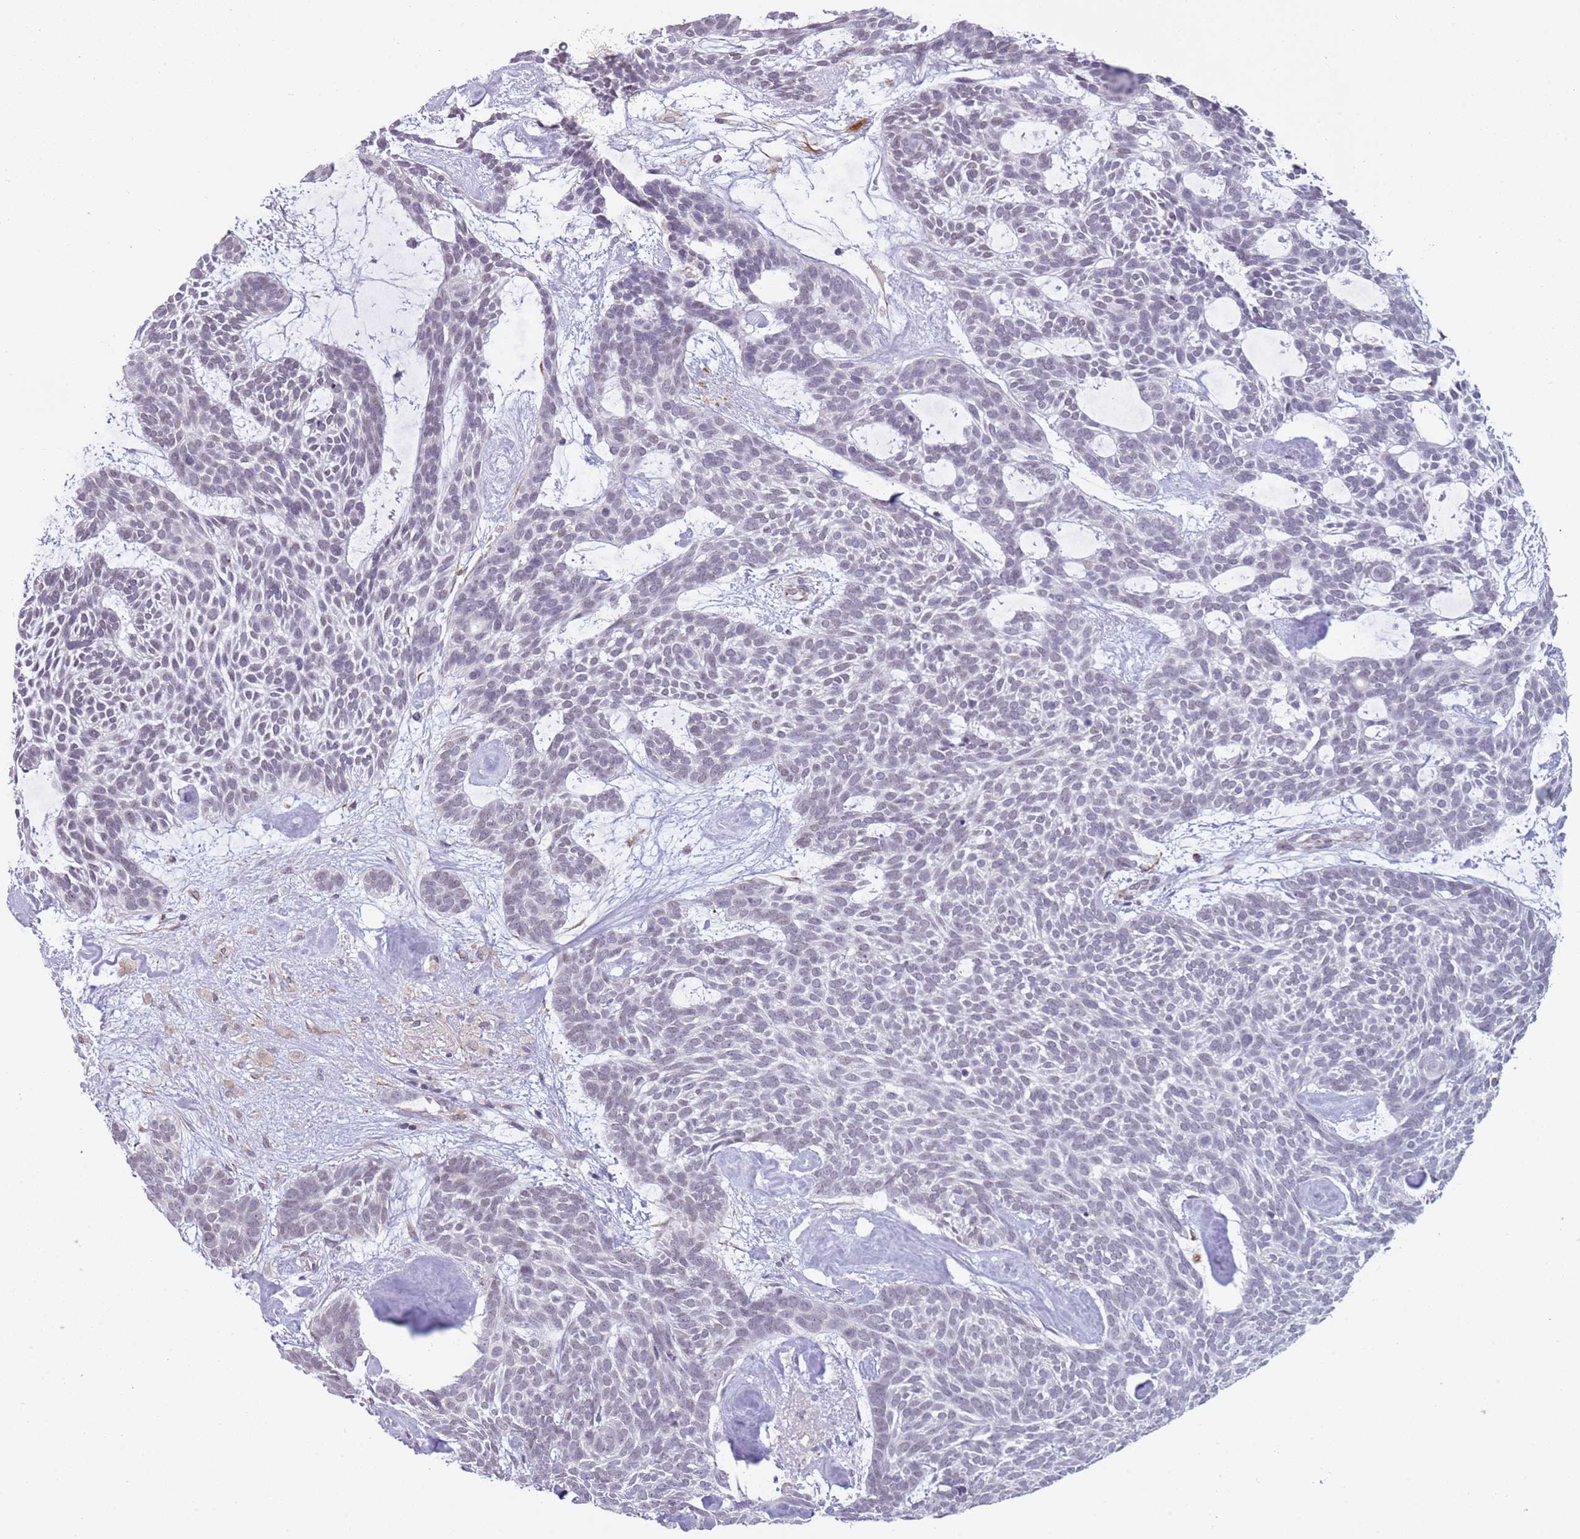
{"staining": {"intensity": "negative", "quantity": "none", "location": "none"}, "tissue": "skin cancer", "cell_type": "Tumor cells", "image_type": "cancer", "snomed": [{"axis": "morphology", "description": "Basal cell carcinoma"}, {"axis": "topography", "description": "Skin"}], "caption": "High magnification brightfield microscopy of skin cancer stained with DAB (3,3'-diaminobenzidine) (brown) and counterstained with hematoxylin (blue): tumor cells show no significant staining. (Immunohistochemistry (ihc), brightfield microscopy, high magnification).", "gene": "NBPF3", "patient": {"sex": "male", "age": 61}}